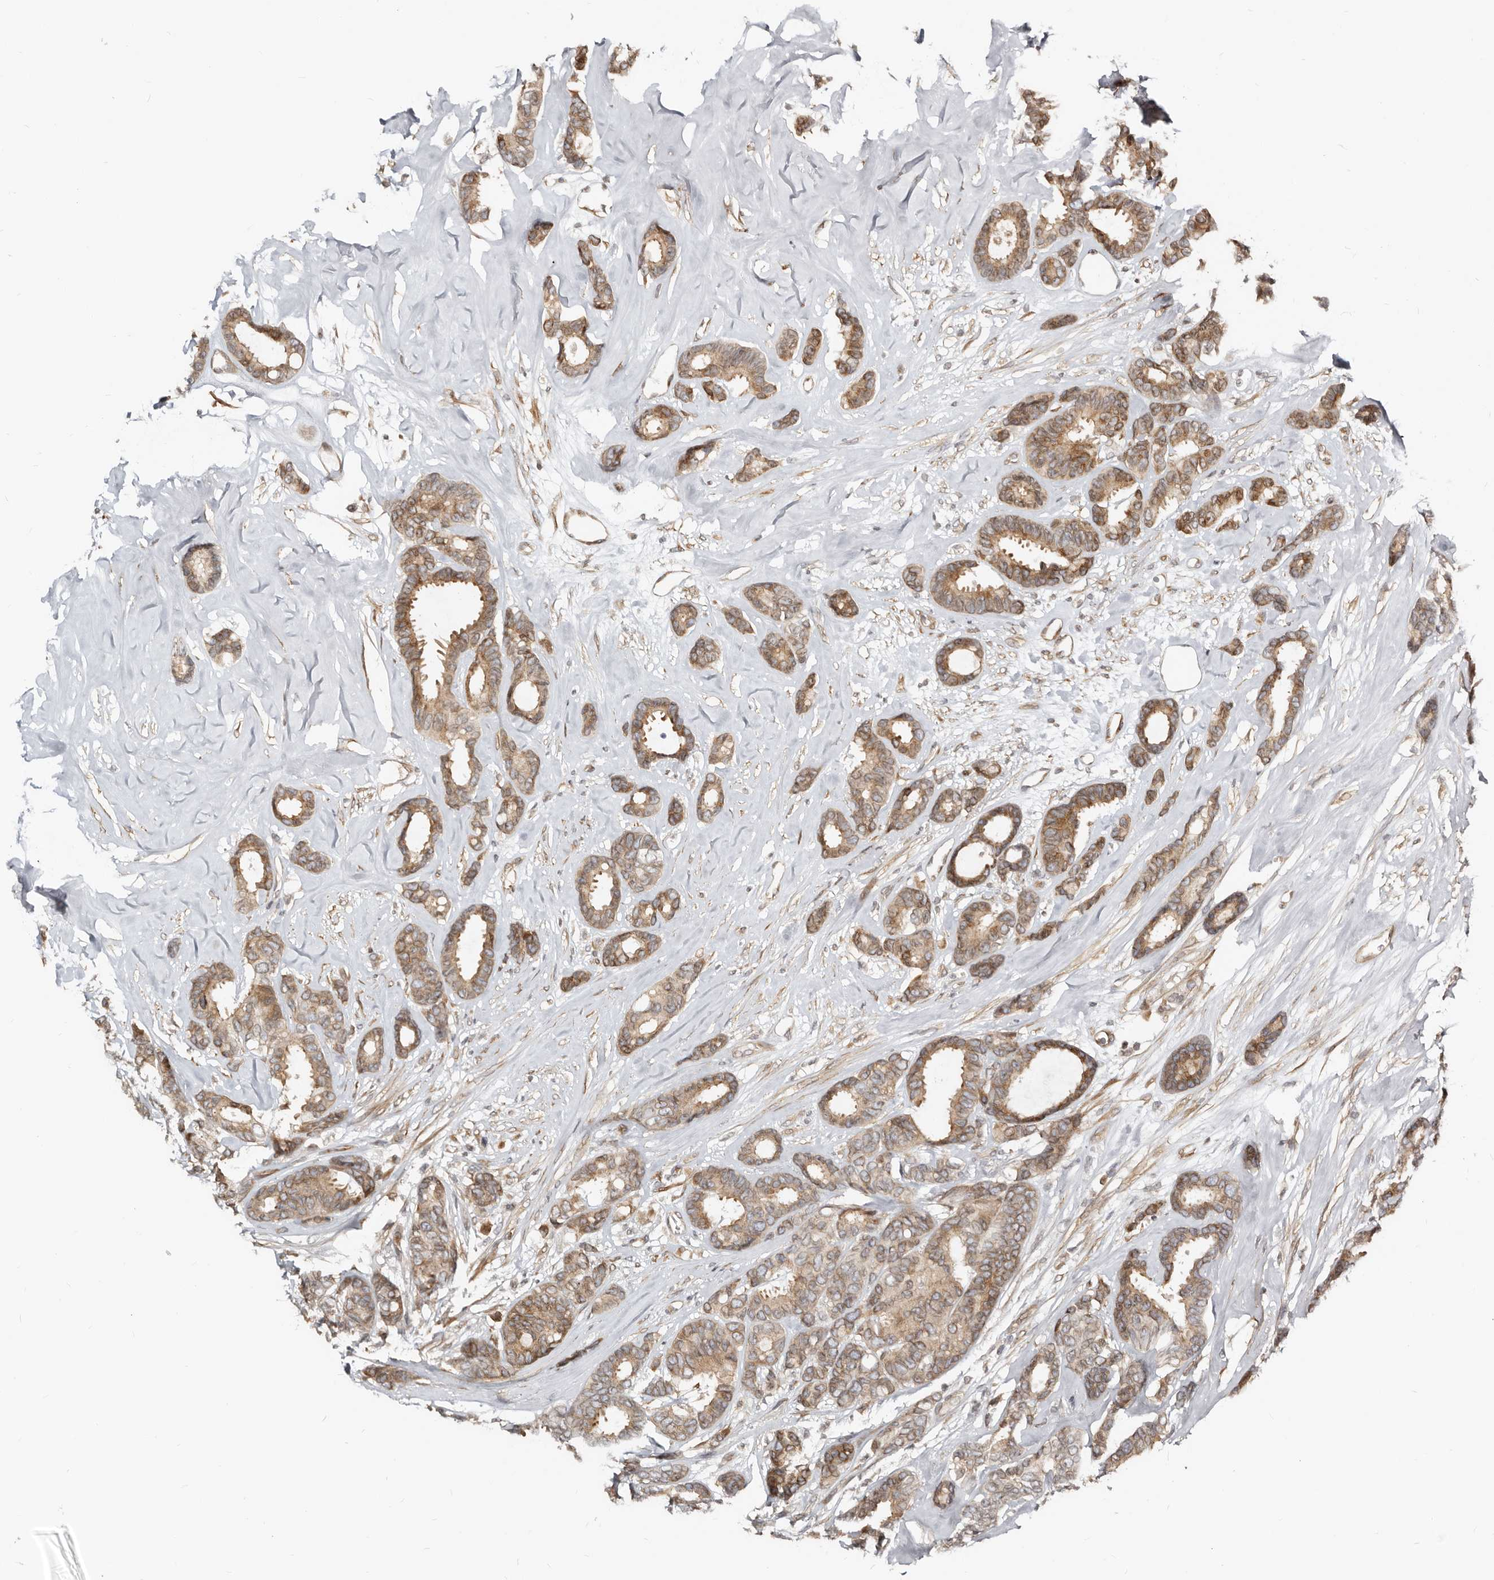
{"staining": {"intensity": "moderate", "quantity": ">75%", "location": "cytoplasmic/membranous"}, "tissue": "breast cancer", "cell_type": "Tumor cells", "image_type": "cancer", "snomed": [{"axis": "morphology", "description": "Duct carcinoma"}, {"axis": "topography", "description": "Breast"}], "caption": "Protein expression analysis of human breast intraductal carcinoma reveals moderate cytoplasmic/membranous expression in approximately >75% of tumor cells.", "gene": "NUP153", "patient": {"sex": "female", "age": 87}}